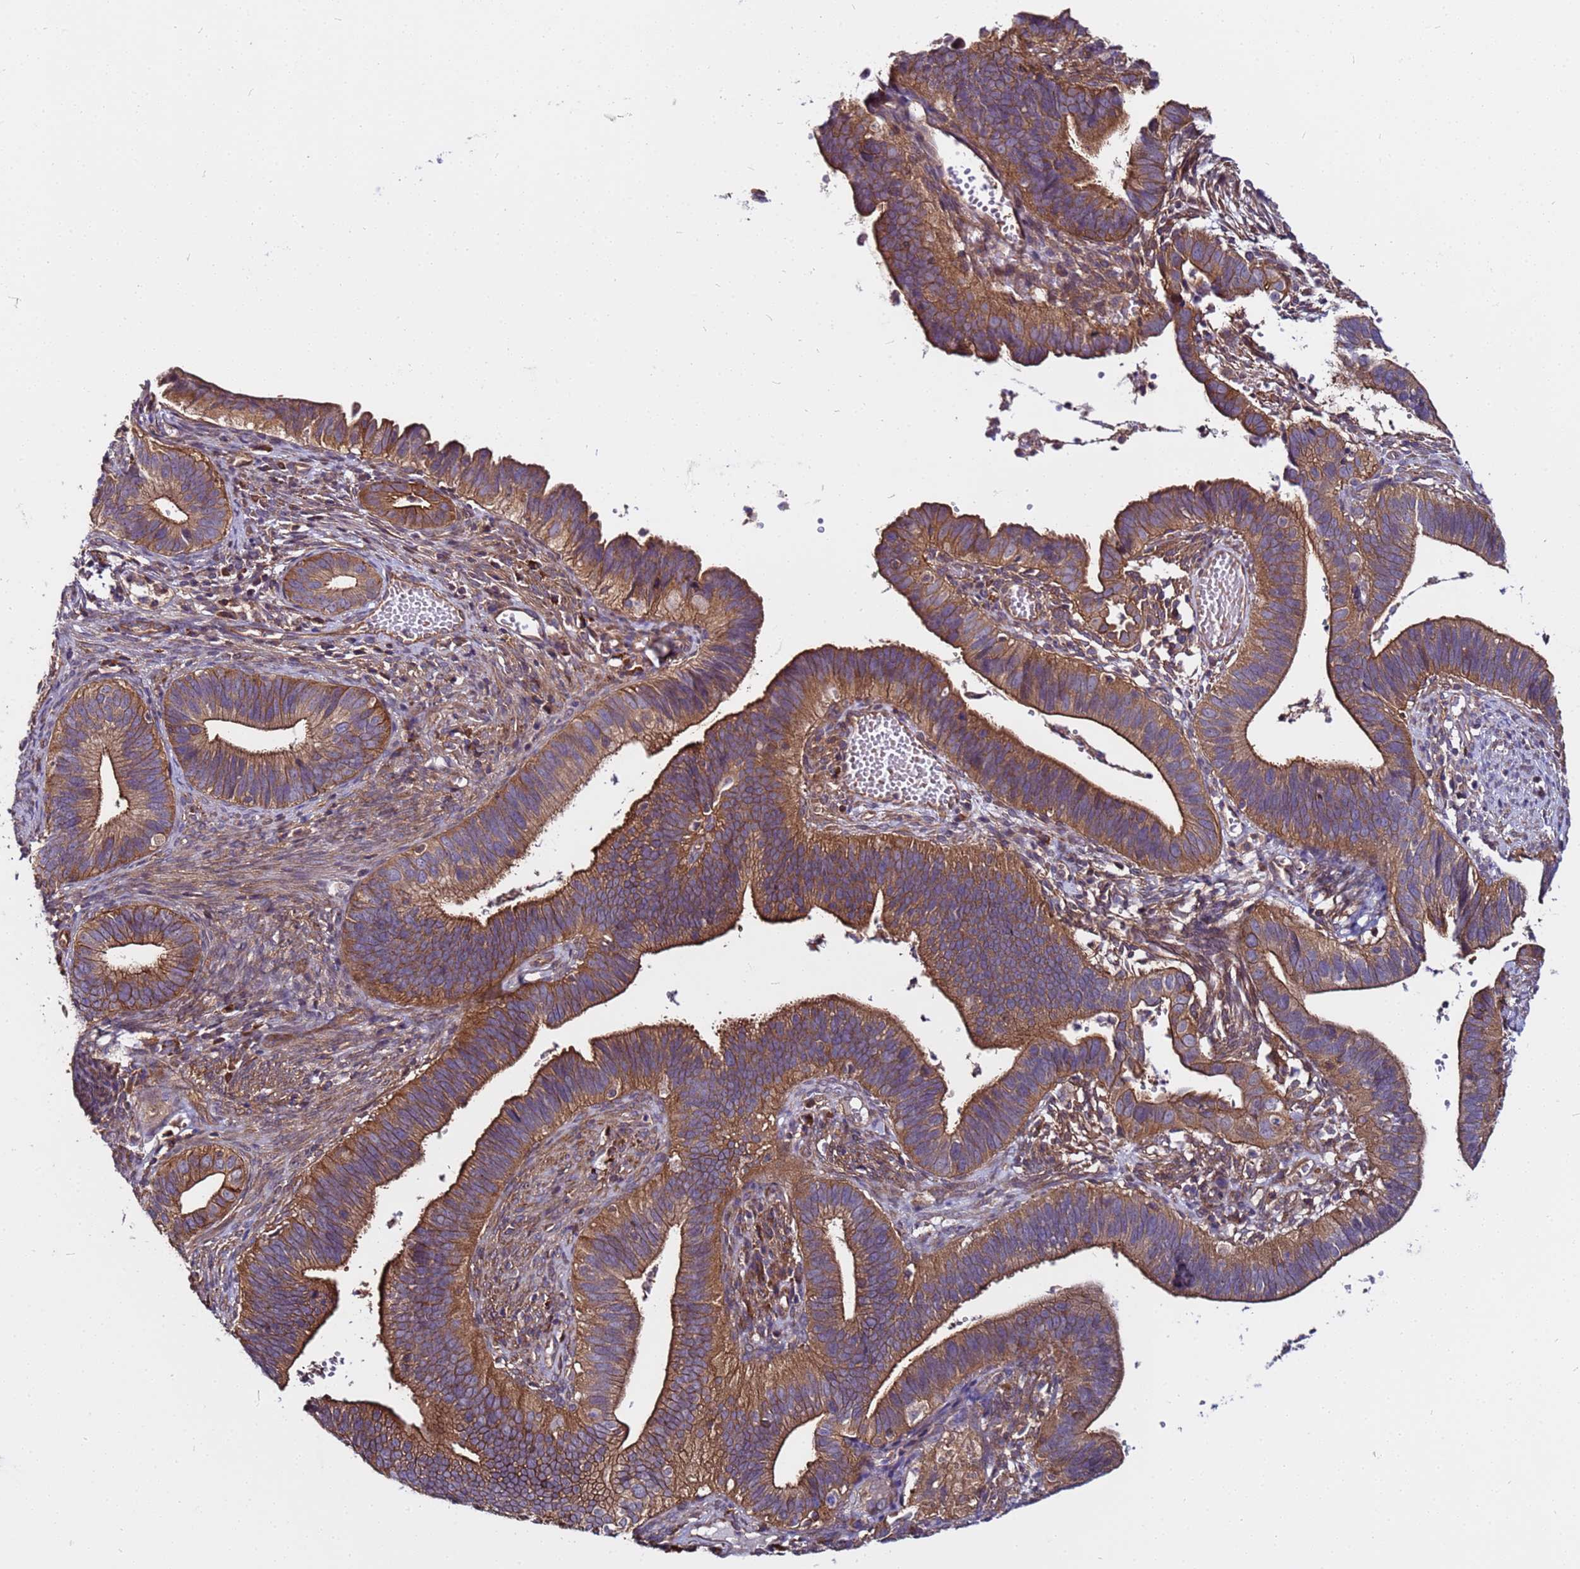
{"staining": {"intensity": "strong", "quantity": ">75%", "location": "cytoplasmic/membranous"}, "tissue": "cervical cancer", "cell_type": "Tumor cells", "image_type": "cancer", "snomed": [{"axis": "morphology", "description": "Adenocarcinoma, NOS"}, {"axis": "topography", "description": "Cervix"}], "caption": "Protein expression analysis of human adenocarcinoma (cervical) reveals strong cytoplasmic/membranous staining in about >75% of tumor cells.", "gene": "STK38", "patient": {"sex": "female", "age": 42}}